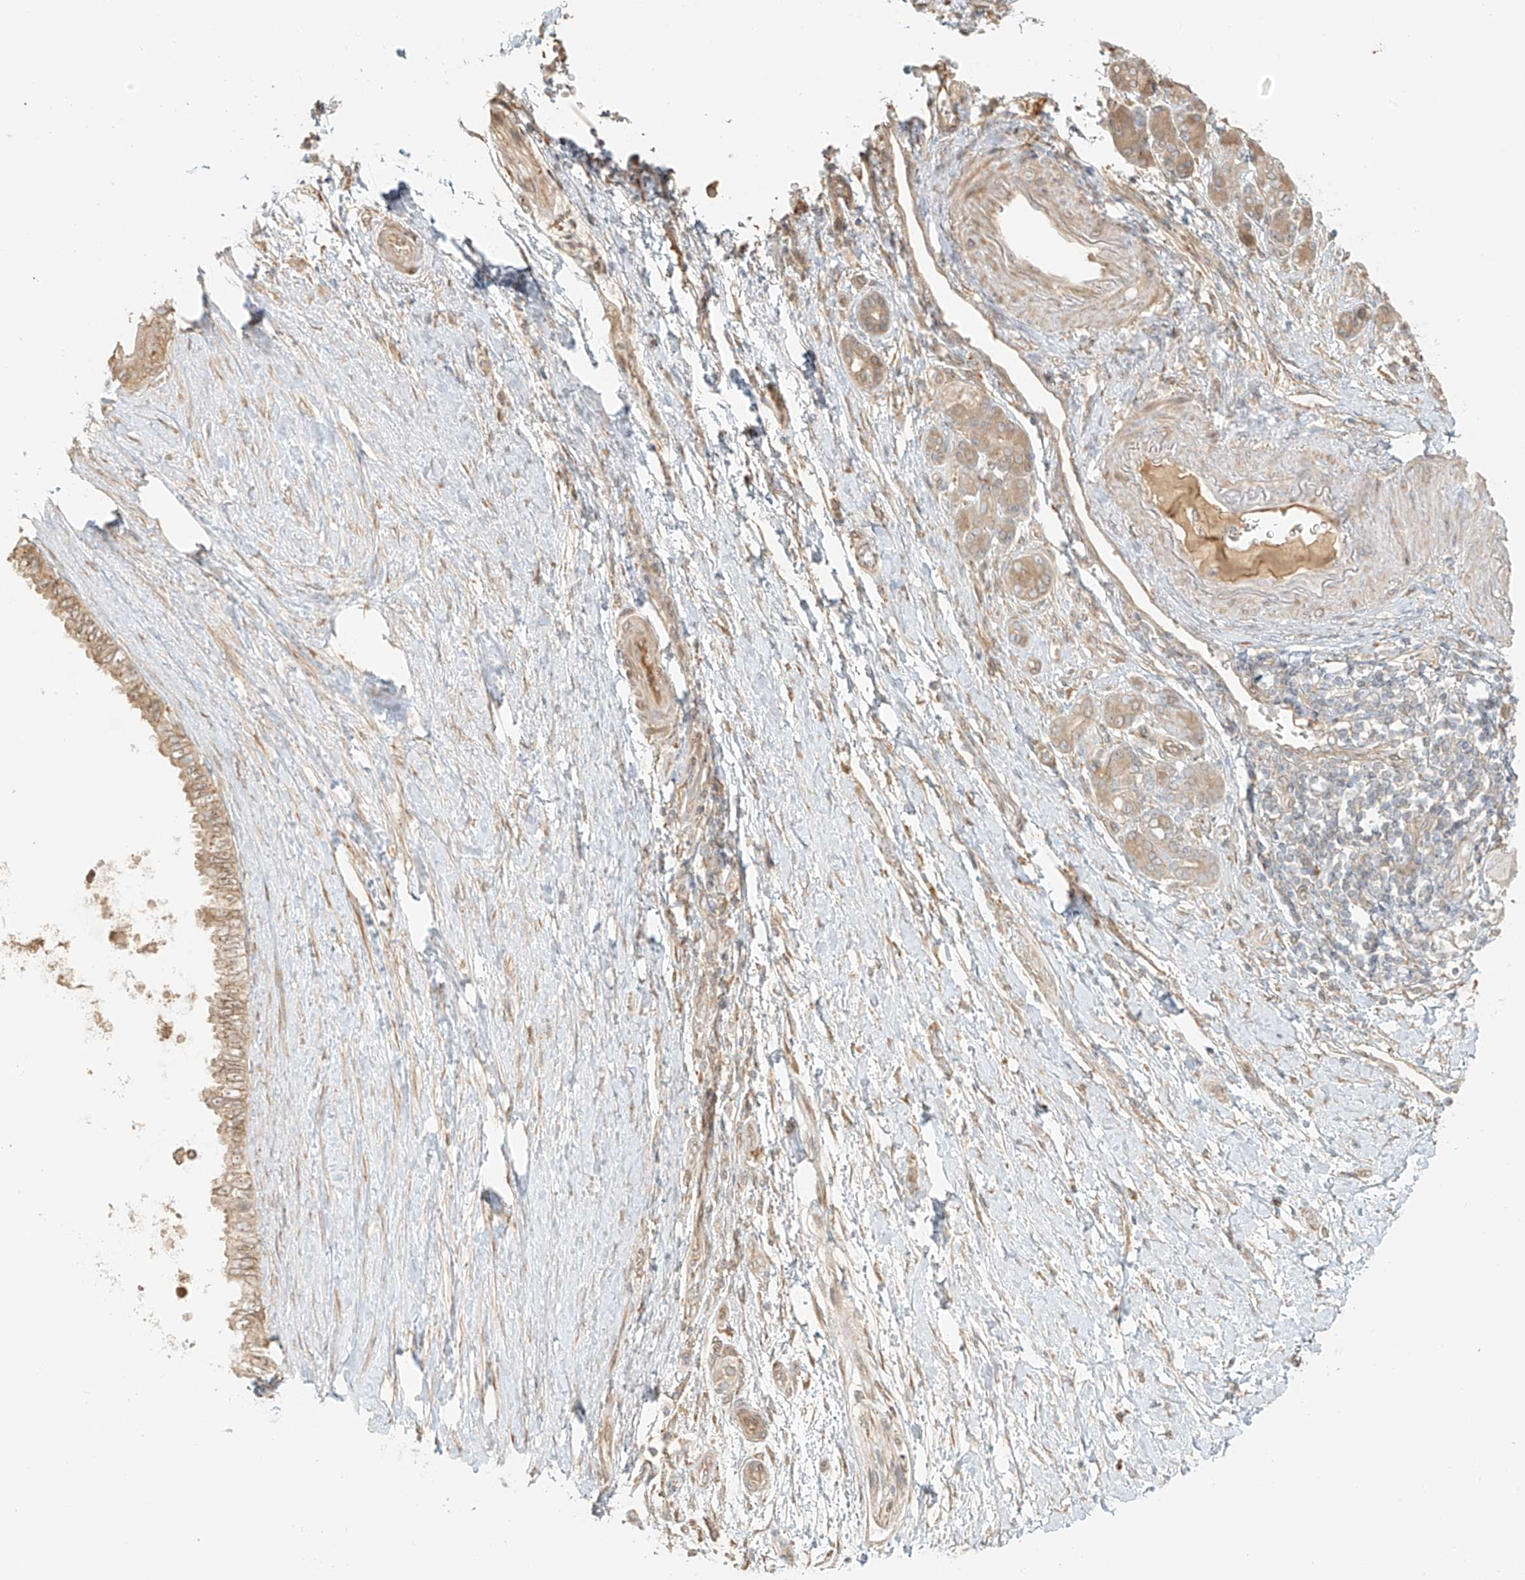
{"staining": {"intensity": "moderate", "quantity": ">75%", "location": "cytoplasmic/membranous"}, "tissue": "pancreatic cancer", "cell_type": "Tumor cells", "image_type": "cancer", "snomed": [{"axis": "morphology", "description": "Adenocarcinoma, NOS"}, {"axis": "topography", "description": "Pancreas"}], "caption": "Adenocarcinoma (pancreatic) stained for a protein (brown) exhibits moderate cytoplasmic/membranous positive positivity in approximately >75% of tumor cells.", "gene": "UPK1B", "patient": {"sex": "female", "age": 72}}